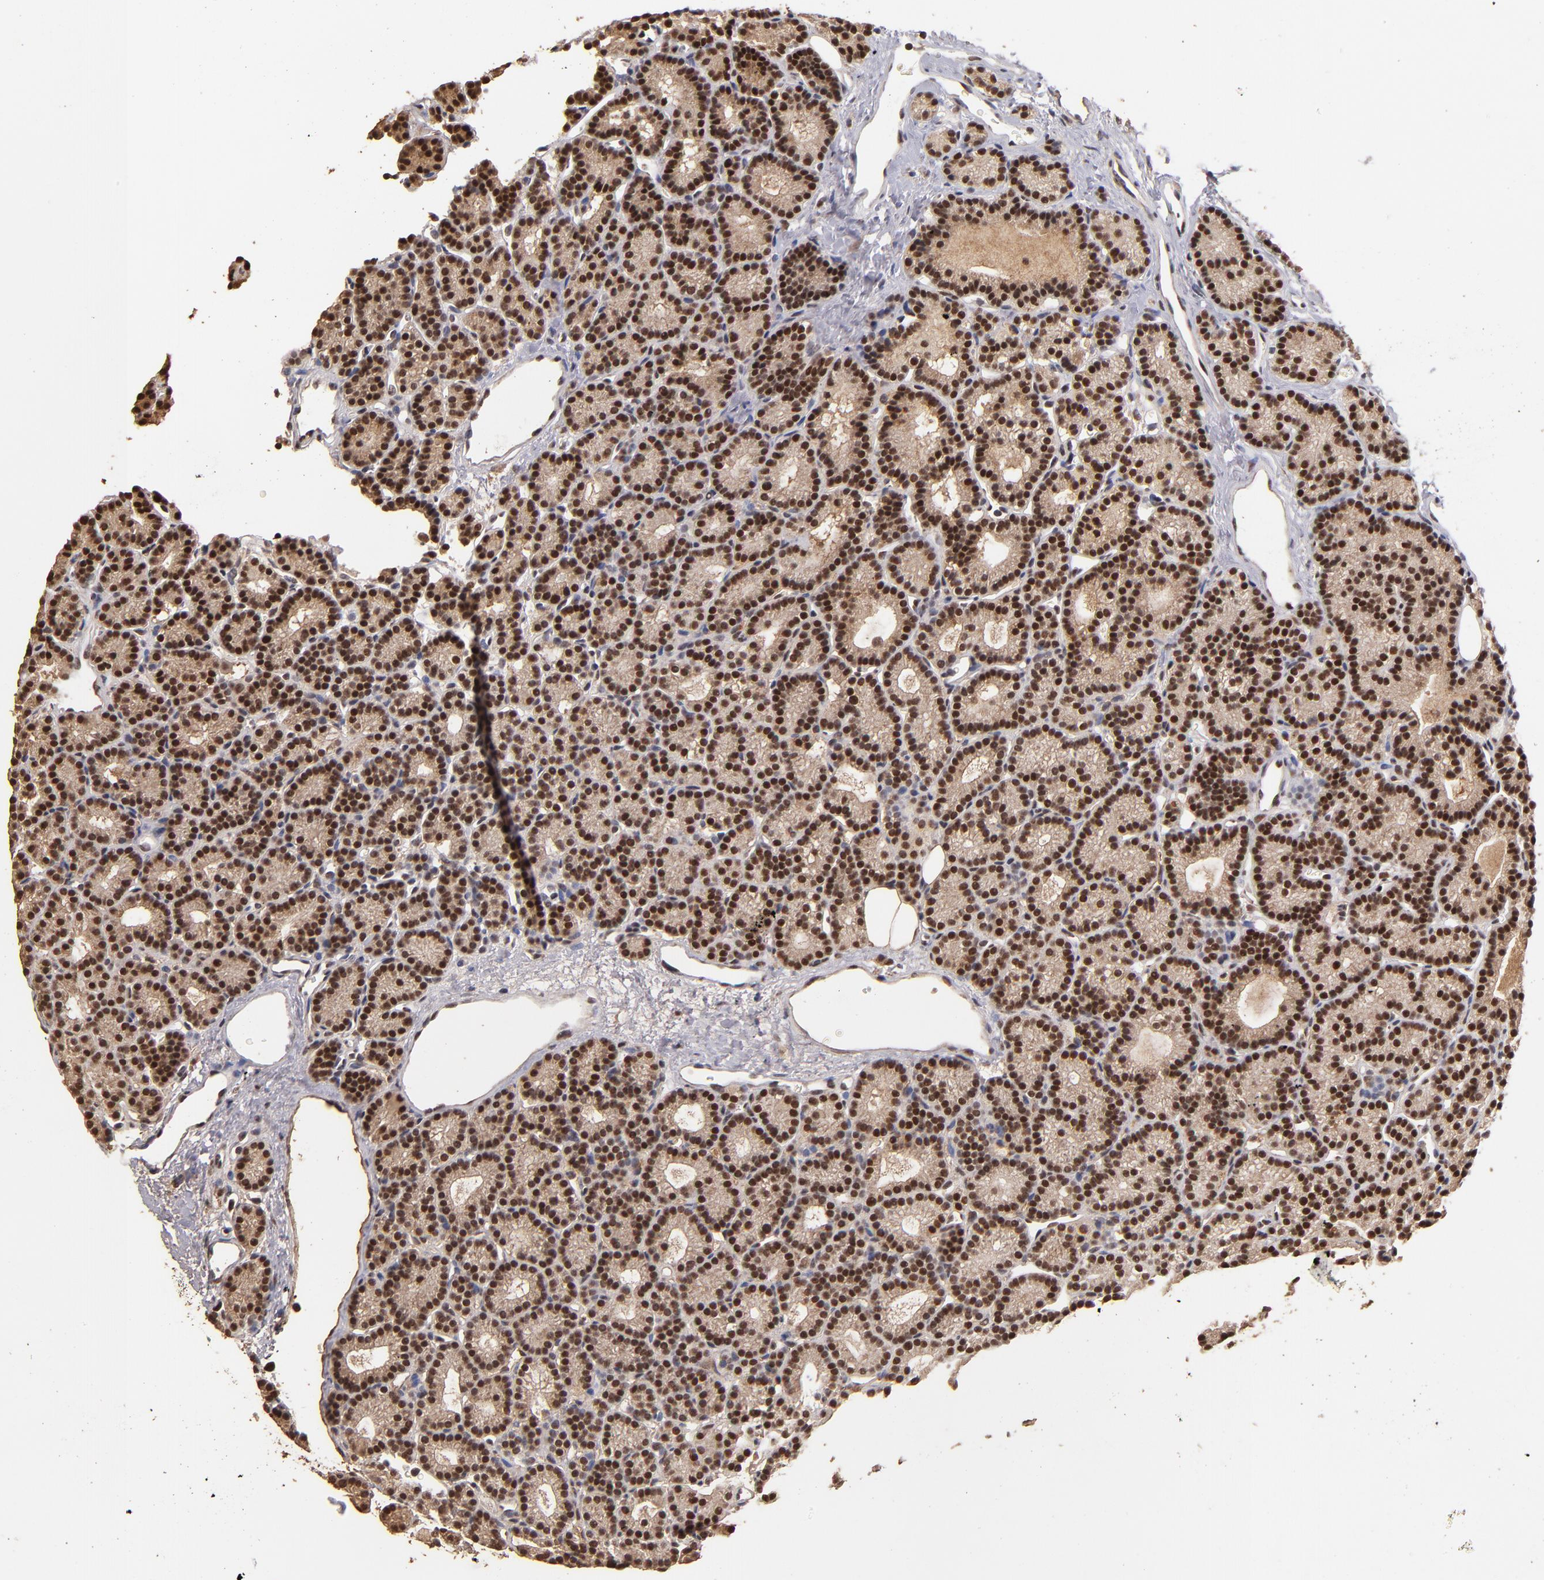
{"staining": {"intensity": "strong", "quantity": ">75%", "location": "cytoplasmic/membranous,nuclear"}, "tissue": "parathyroid gland", "cell_type": "Glandular cells", "image_type": "normal", "snomed": [{"axis": "morphology", "description": "Normal tissue, NOS"}, {"axis": "topography", "description": "Parathyroid gland"}], "caption": "Parathyroid gland stained with IHC reveals strong cytoplasmic/membranous,nuclear expression in approximately >75% of glandular cells. (Stains: DAB (3,3'-diaminobenzidine) in brown, nuclei in blue, Microscopy: brightfield microscopy at high magnification).", "gene": "EAPP", "patient": {"sex": "male", "age": 85}}